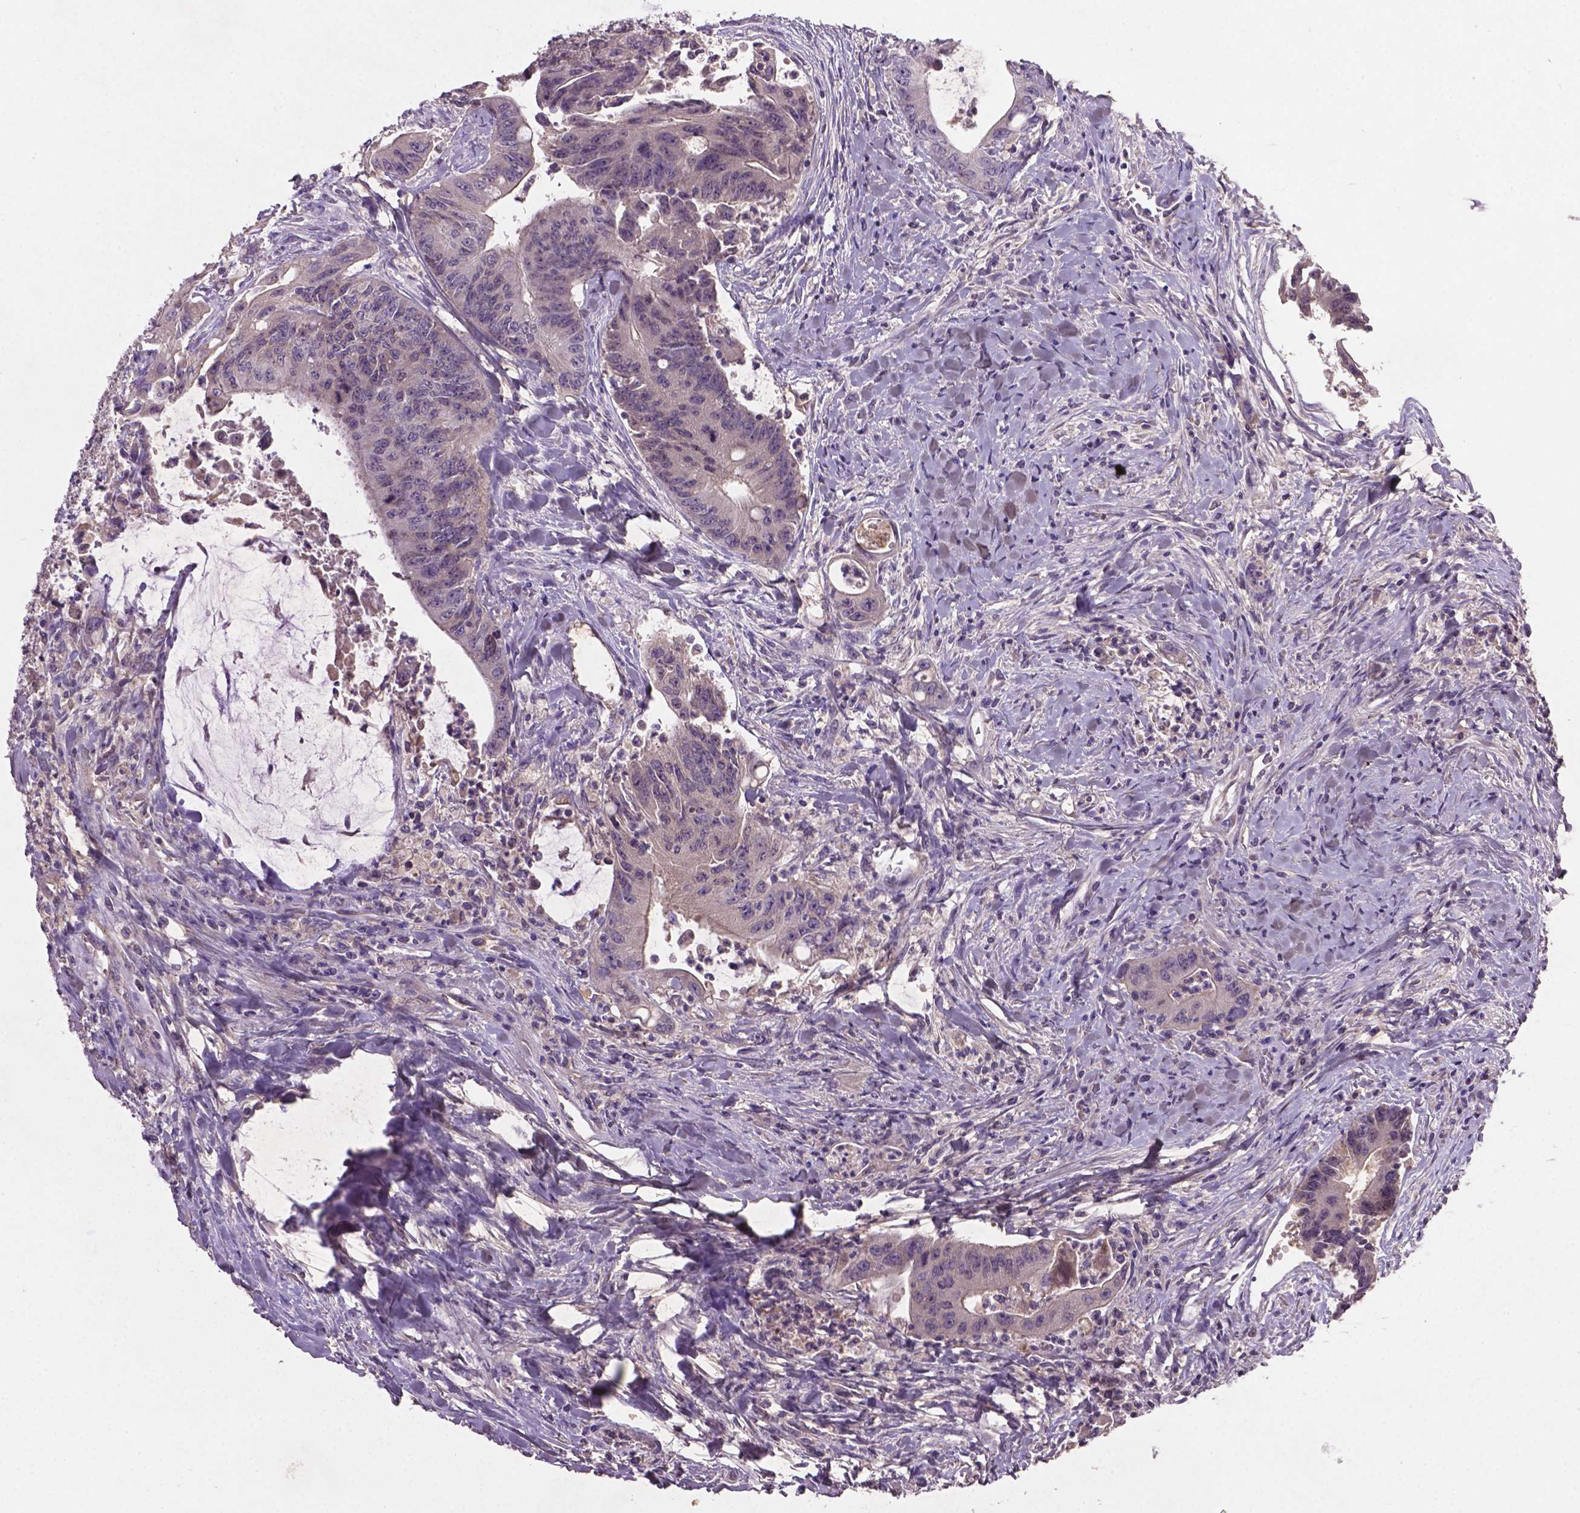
{"staining": {"intensity": "negative", "quantity": "none", "location": "none"}, "tissue": "colorectal cancer", "cell_type": "Tumor cells", "image_type": "cancer", "snomed": [{"axis": "morphology", "description": "Adenocarcinoma, NOS"}, {"axis": "topography", "description": "Rectum"}], "caption": "Immunohistochemistry of human adenocarcinoma (colorectal) displays no expression in tumor cells.", "gene": "SOX17", "patient": {"sex": "male", "age": 59}}